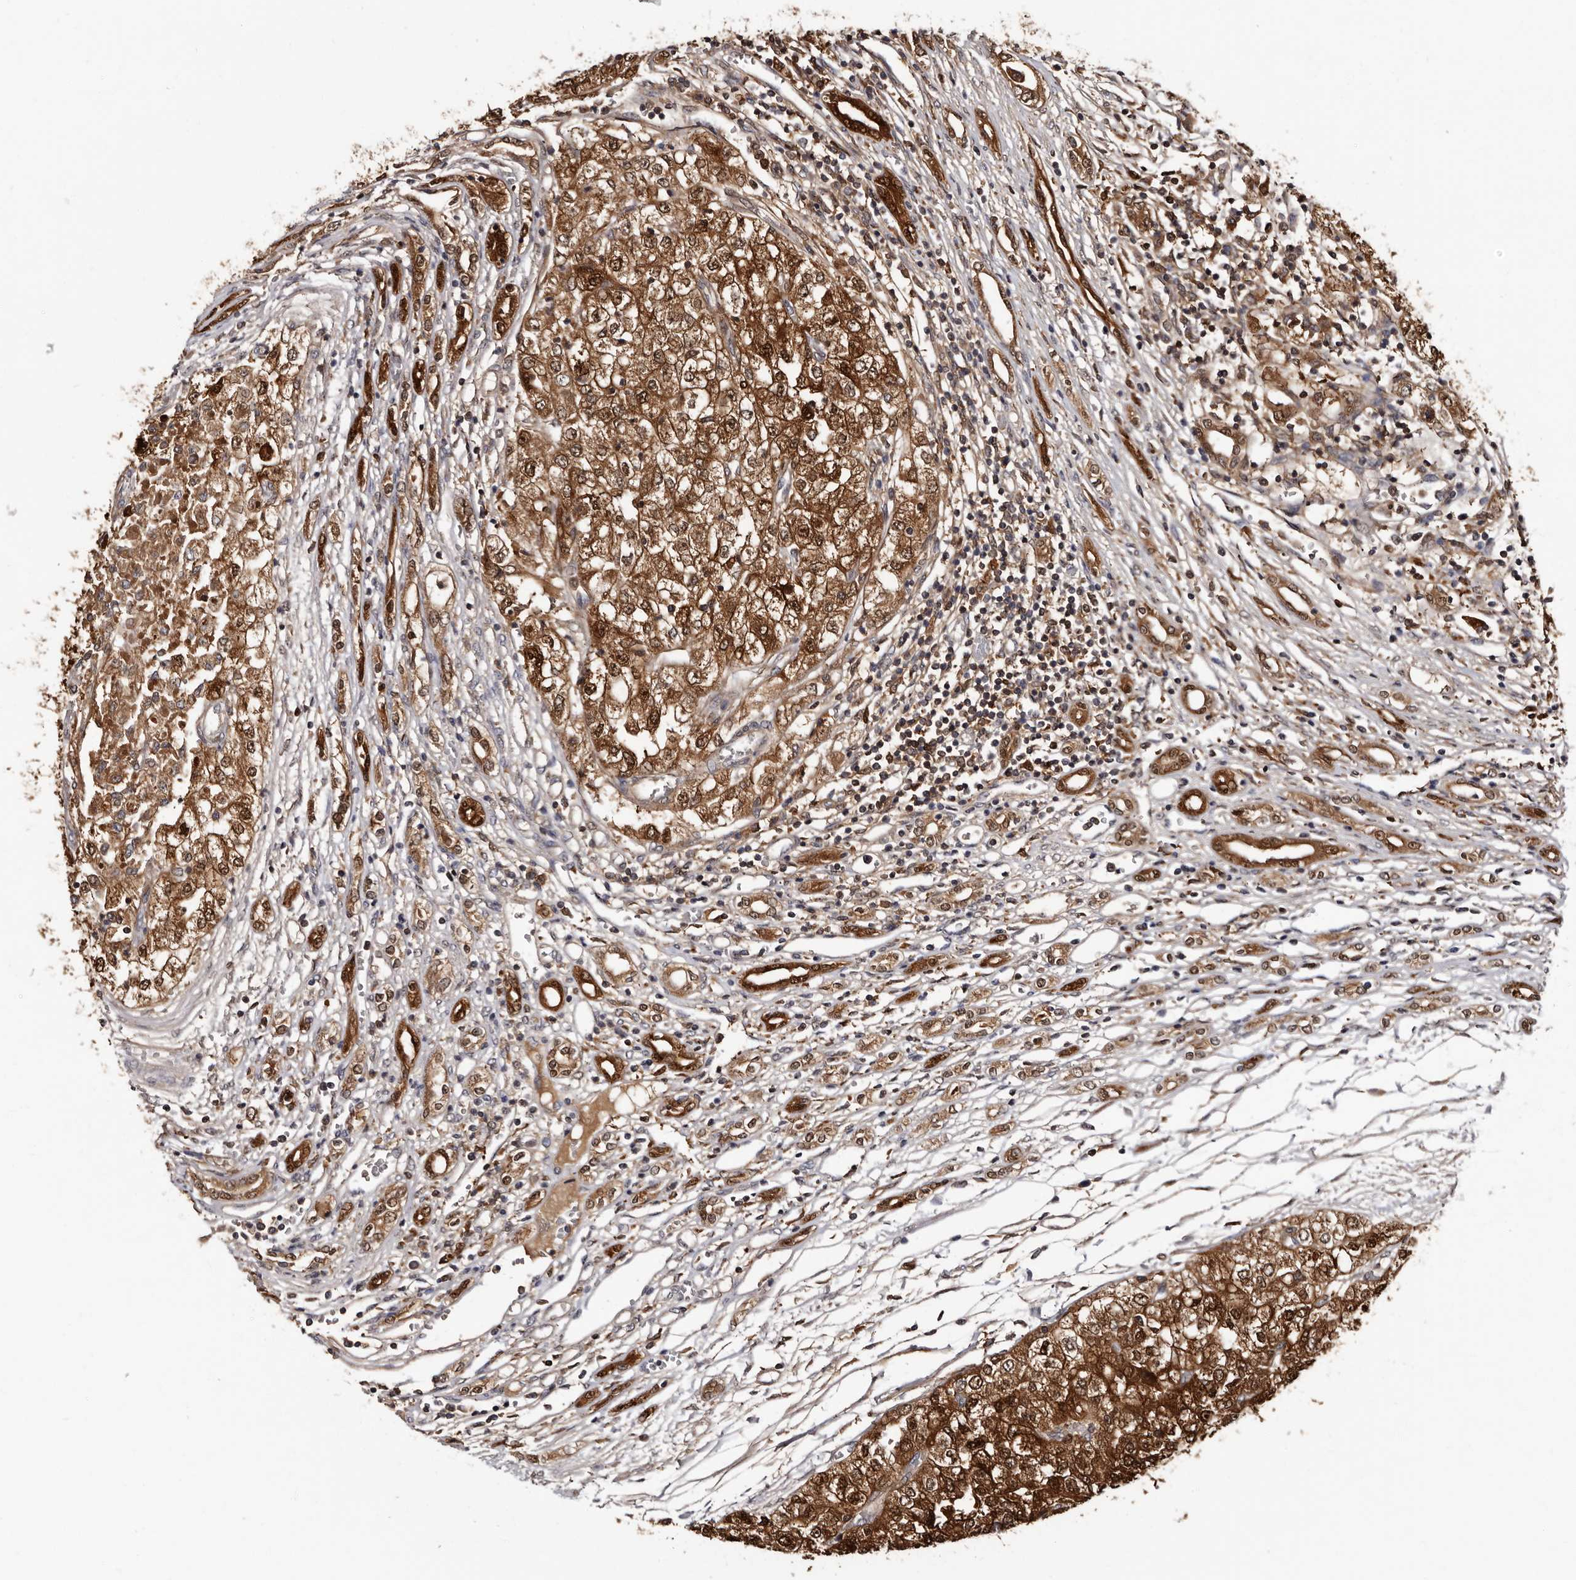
{"staining": {"intensity": "strong", "quantity": ">75%", "location": "cytoplasmic/membranous,nuclear"}, "tissue": "renal cancer", "cell_type": "Tumor cells", "image_type": "cancer", "snomed": [{"axis": "morphology", "description": "Adenocarcinoma, NOS"}, {"axis": "topography", "description": "Kidney"}], "caption": "This is an image of immunohistochemistry staining of adenocarcinoma (renal), which shows strong staining in the cytoplasmic/membranous and nuclear of tumor cells.", "gene": "DNPH1", "patient": {"sex": "female", "age": 54}}